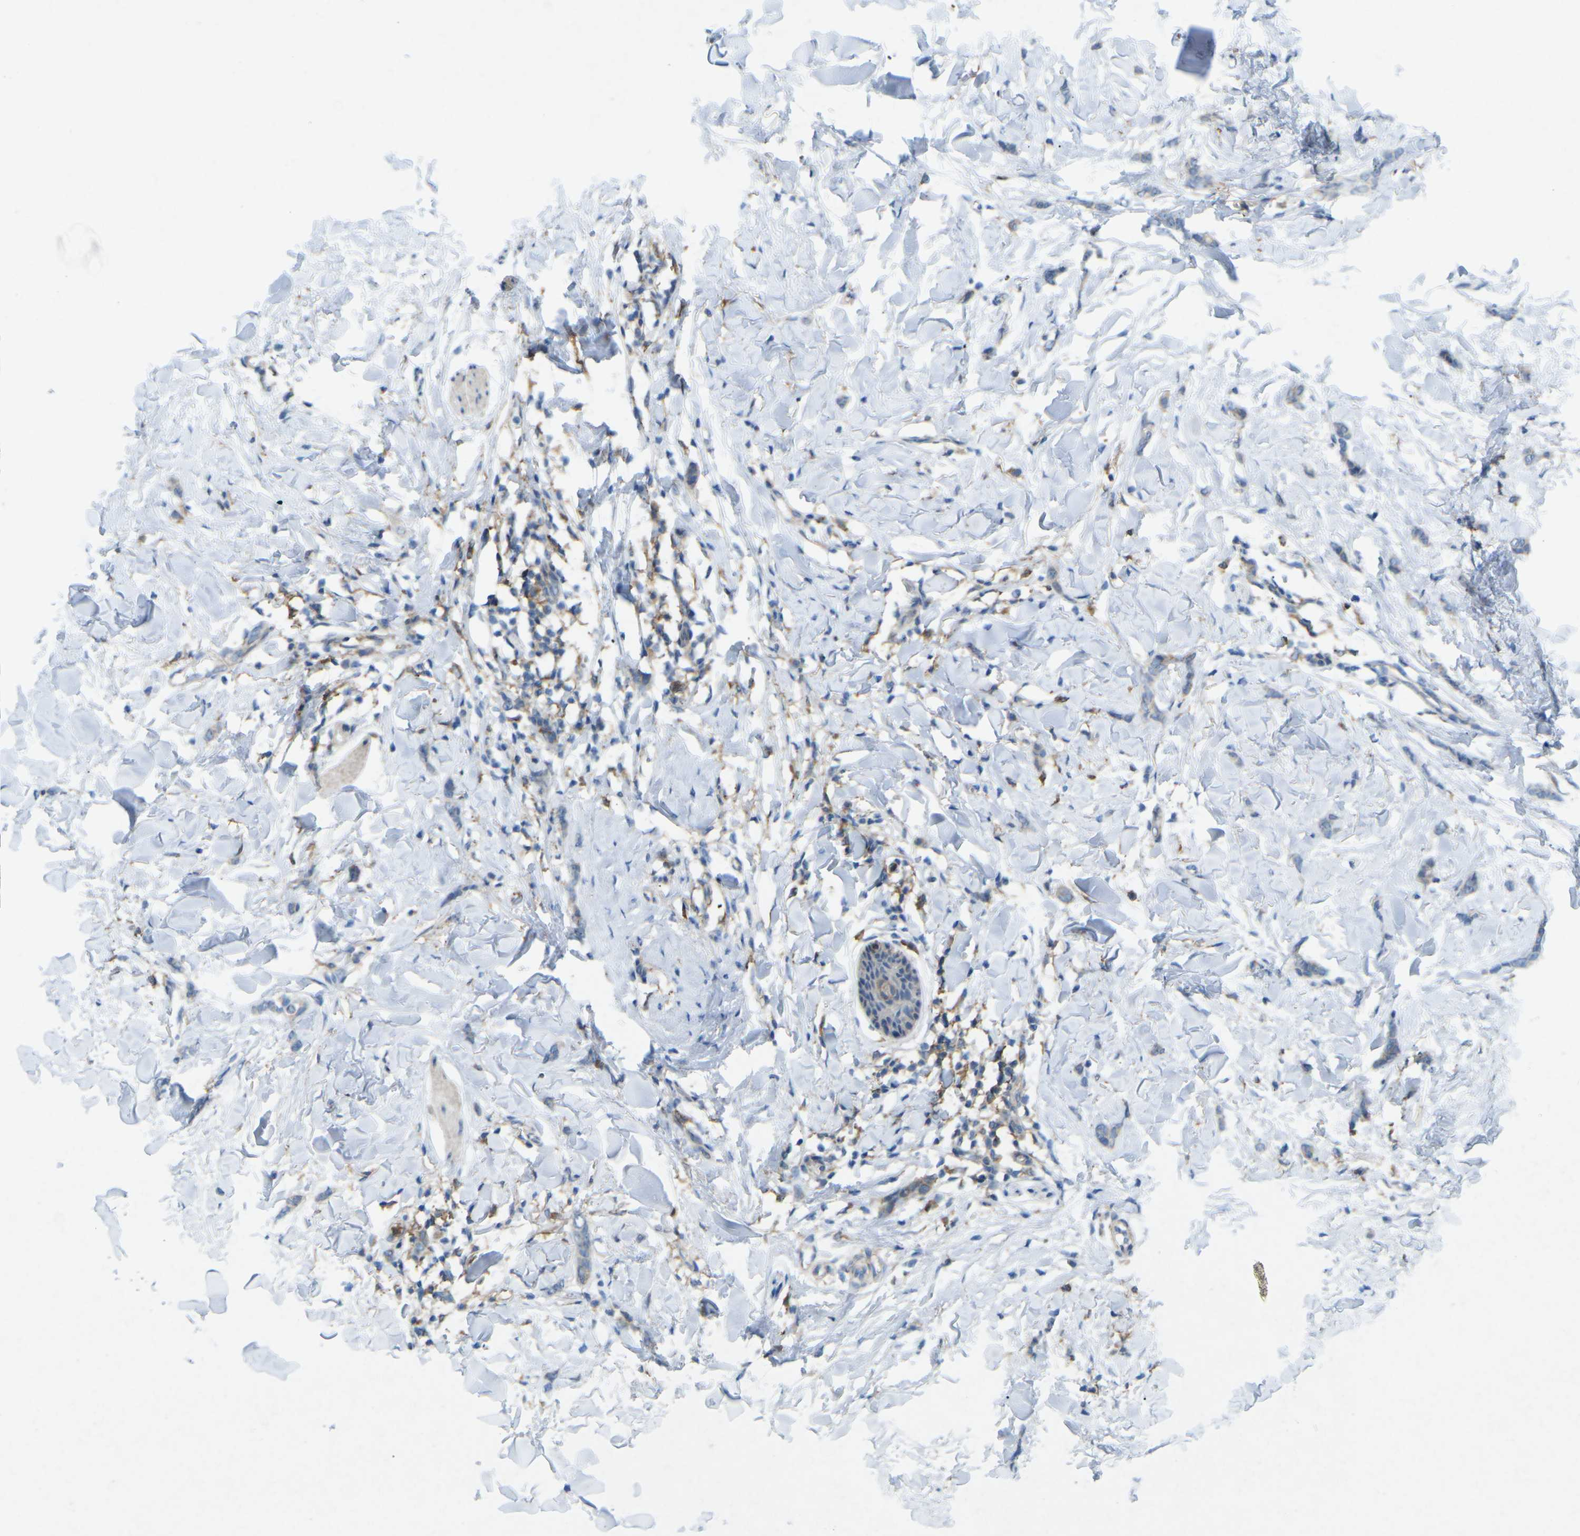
{"staining": {"intensity": "weak", "quantity": "<25%", "location": "cytoplasmic/membranous"}, "tissue": "breast cancer", "cell_type": "Tumor cells", "image_type": "cancer", "snomed": [{"axis": "morphology", "description": "Lobular carcinoma"}, {"axis": "topography", "description": "Skin"}, {"axis": "topography", "description": "Breast"}], "caption": "A micrograph of human breast cancer is negative for staining in tumor cells. Brightfield microscopy of IHC stained with DAB (3,3'-diaminobenzidine) (brown) and hematoxylin (blue), captured at high magnification.", "gene": "STK11", "patient": {"sex": "female", "age": 46}}